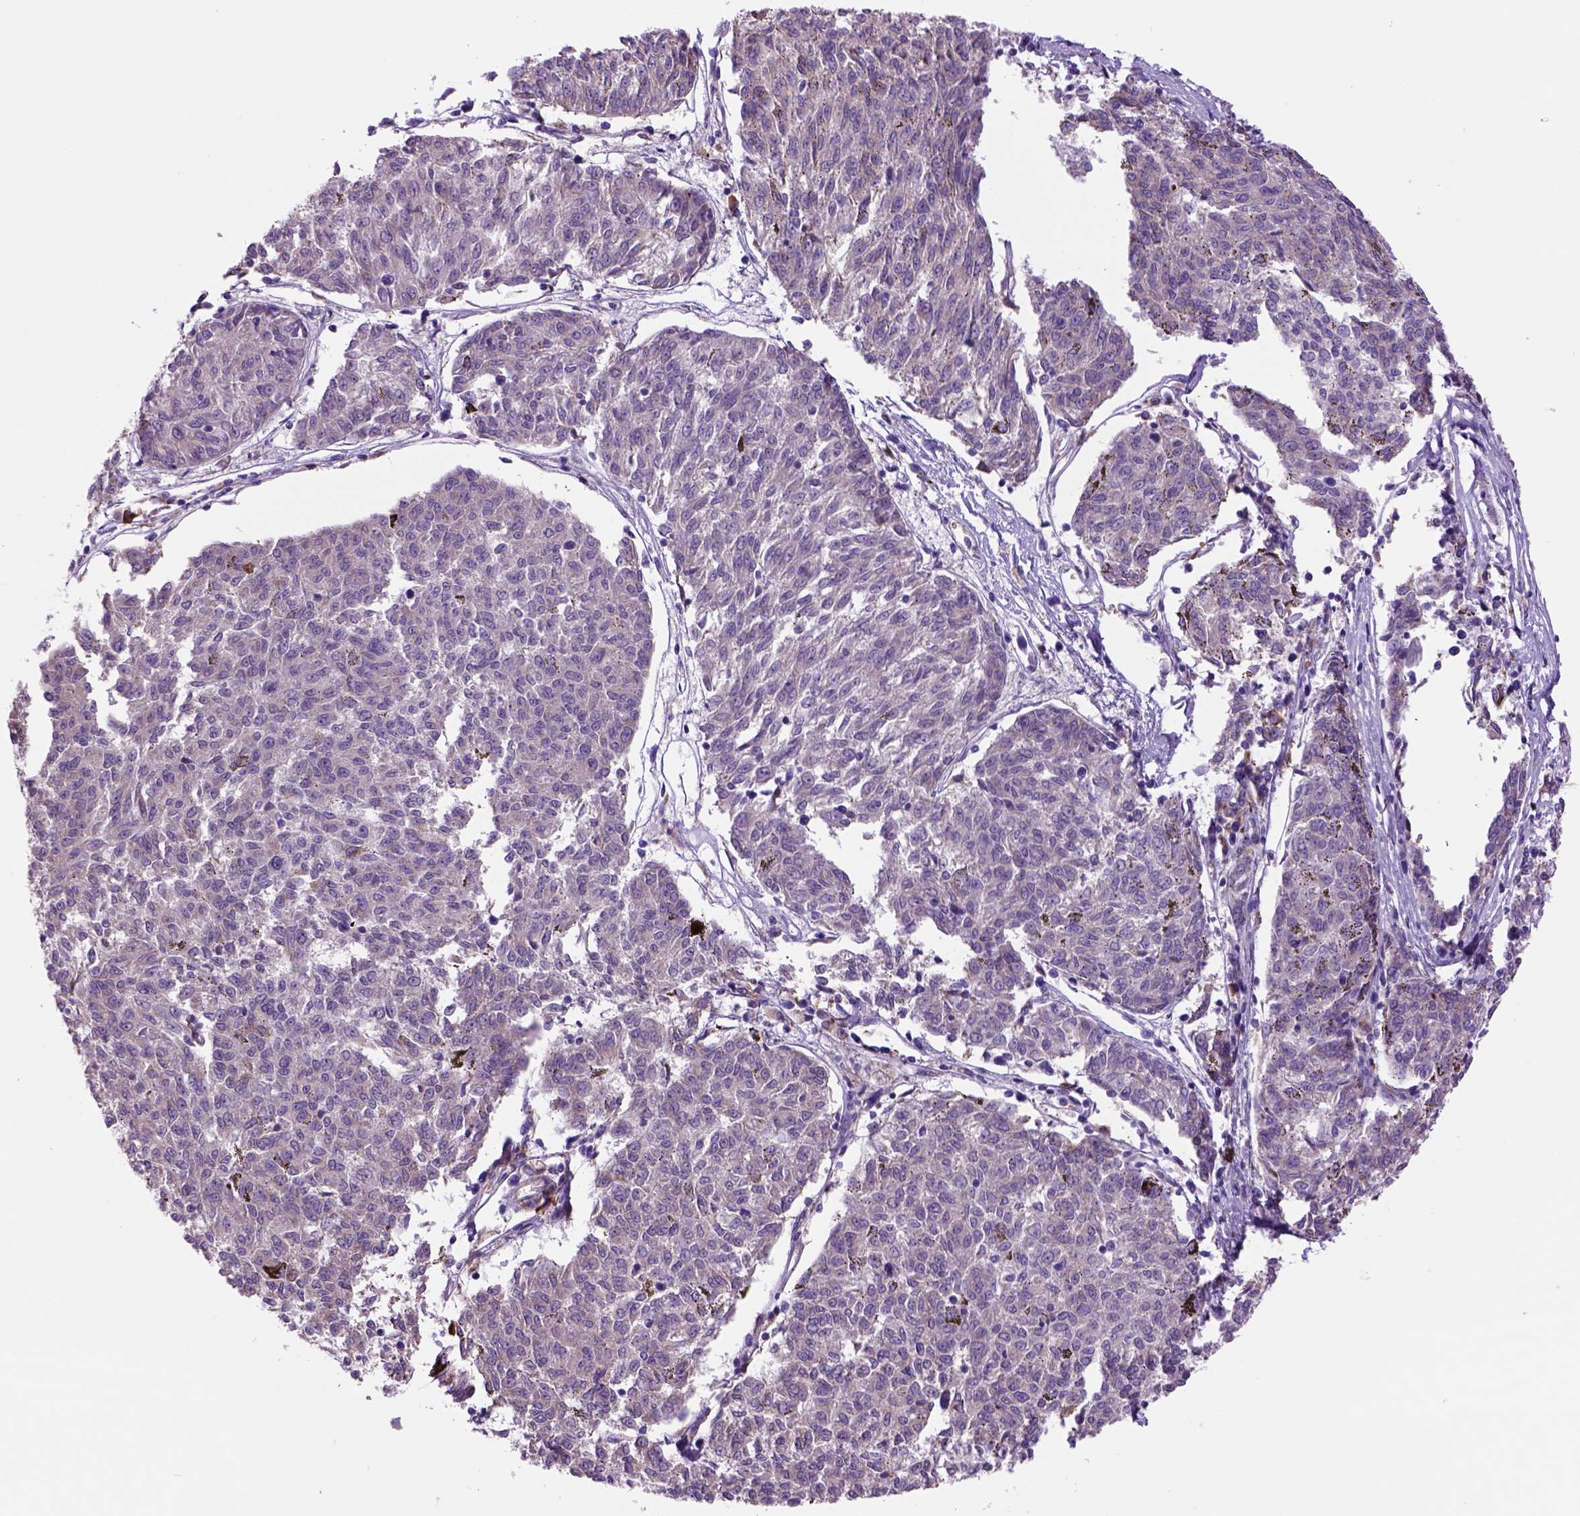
{"staining": {"intensity": "negative", "quantity": "none", "location": "none"}, "tissue": "melanoma", "cell_type": "Tumor cells", "image_type": "cancer", "snomed": [{"axis": "morphology", "description": "Malignant melanoma, NOS"}, {"axis": "topography", "description": "Skin"}], "caption": "Immunohistochemical staining of human malignant melanoma shows no significant expression in tumor cells.", "gene": "PIAS3", "patient": {"sex": "female", "age": 72}}